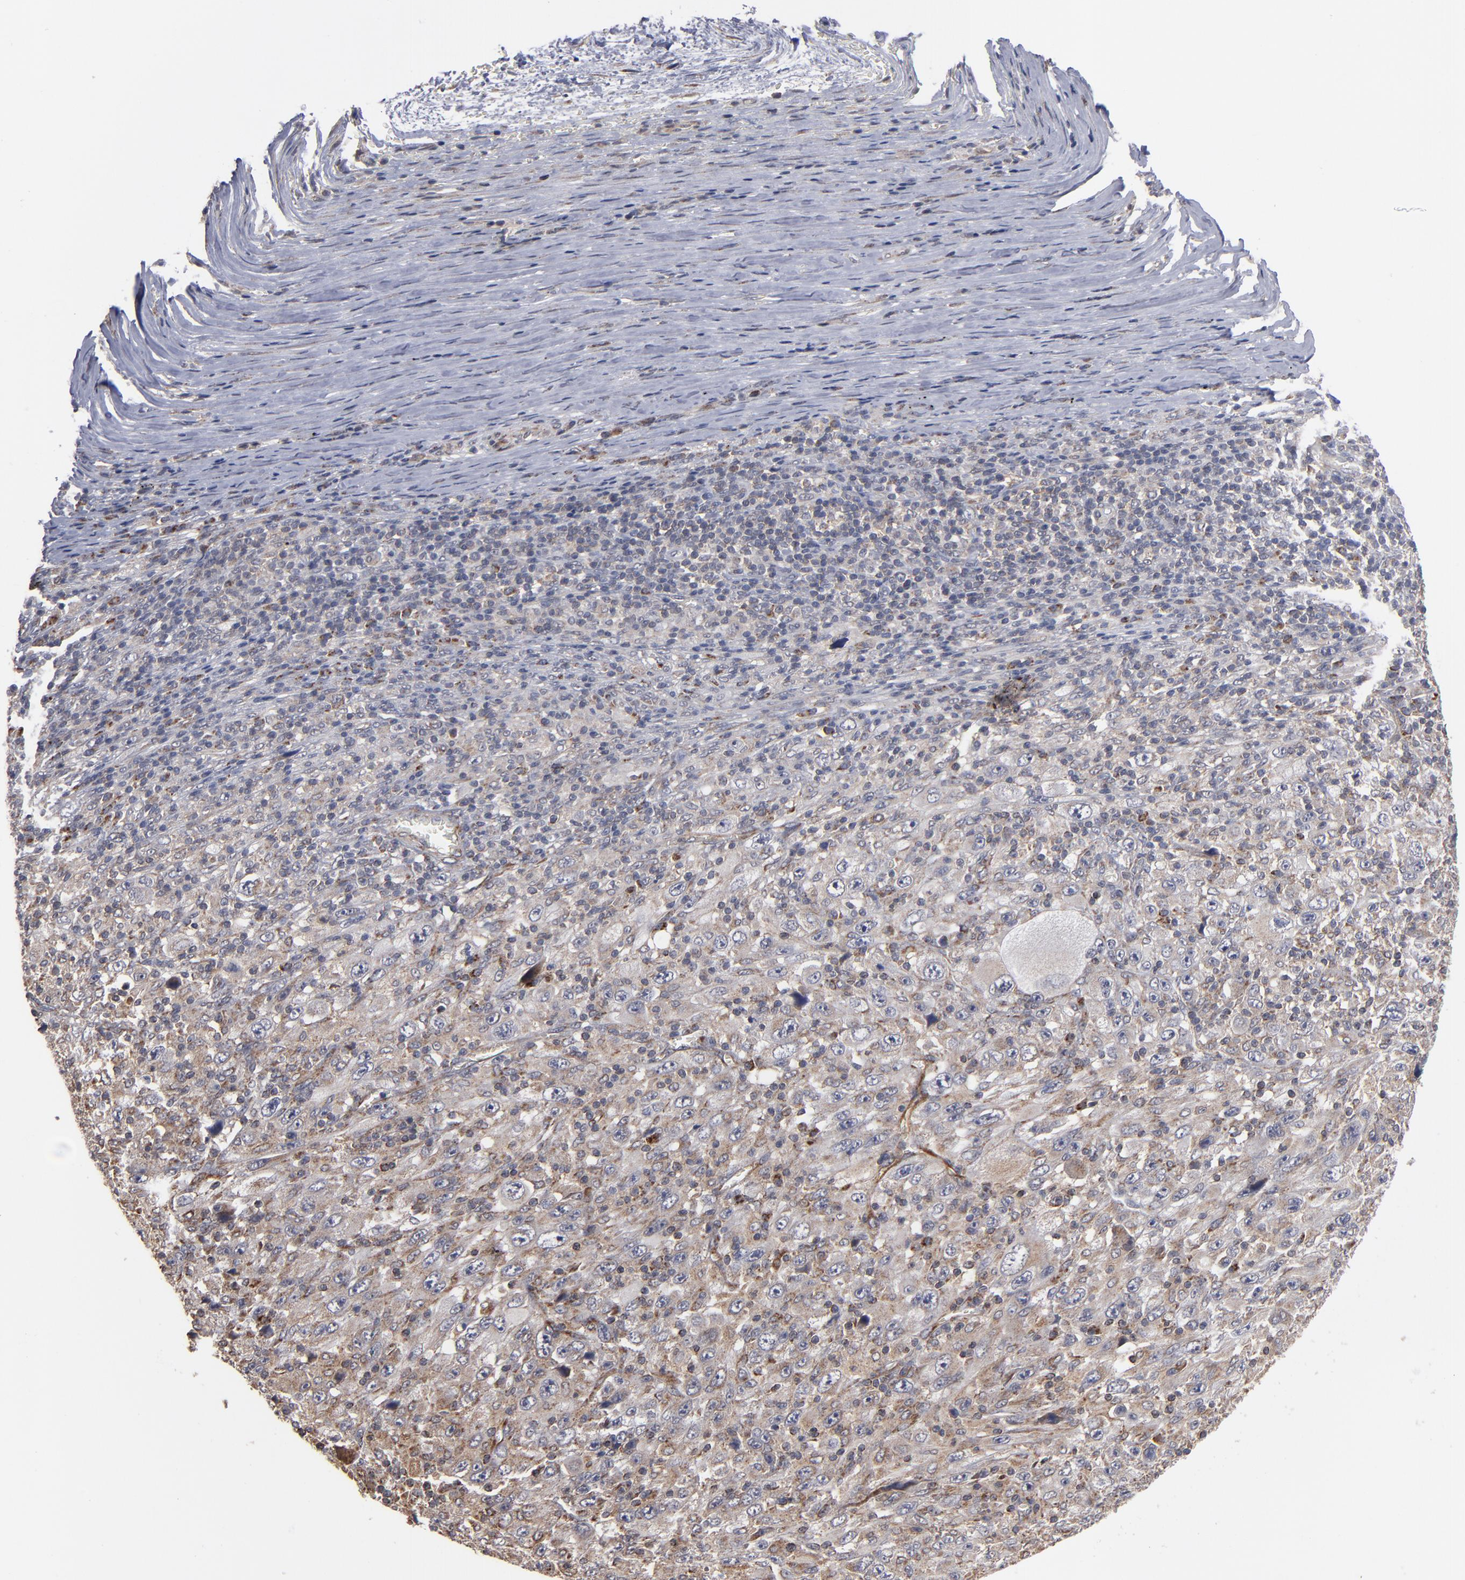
{"staining": {"intensity": "weak", "quantity": ">75%", "location": "cytoplasmic/membranous"}, "tissue": "melanoma", "cell_type": "Tumor cells", "image_type": "cancer", "snomed": [{"axis": "morphology", "description": "Malignant melanoma, Metastatic site"}, {"axis": "topography", "description": "Skin"}], "caption": "Malignant melanoma (metastatic site) was stained to show a protein in brown. There is low levels of weak cytoplasmic/membranous positivity in approximately >75% of tumor cells.", "gene": "MIPOL1", "patient": {"sex": "female", "age": 56}}